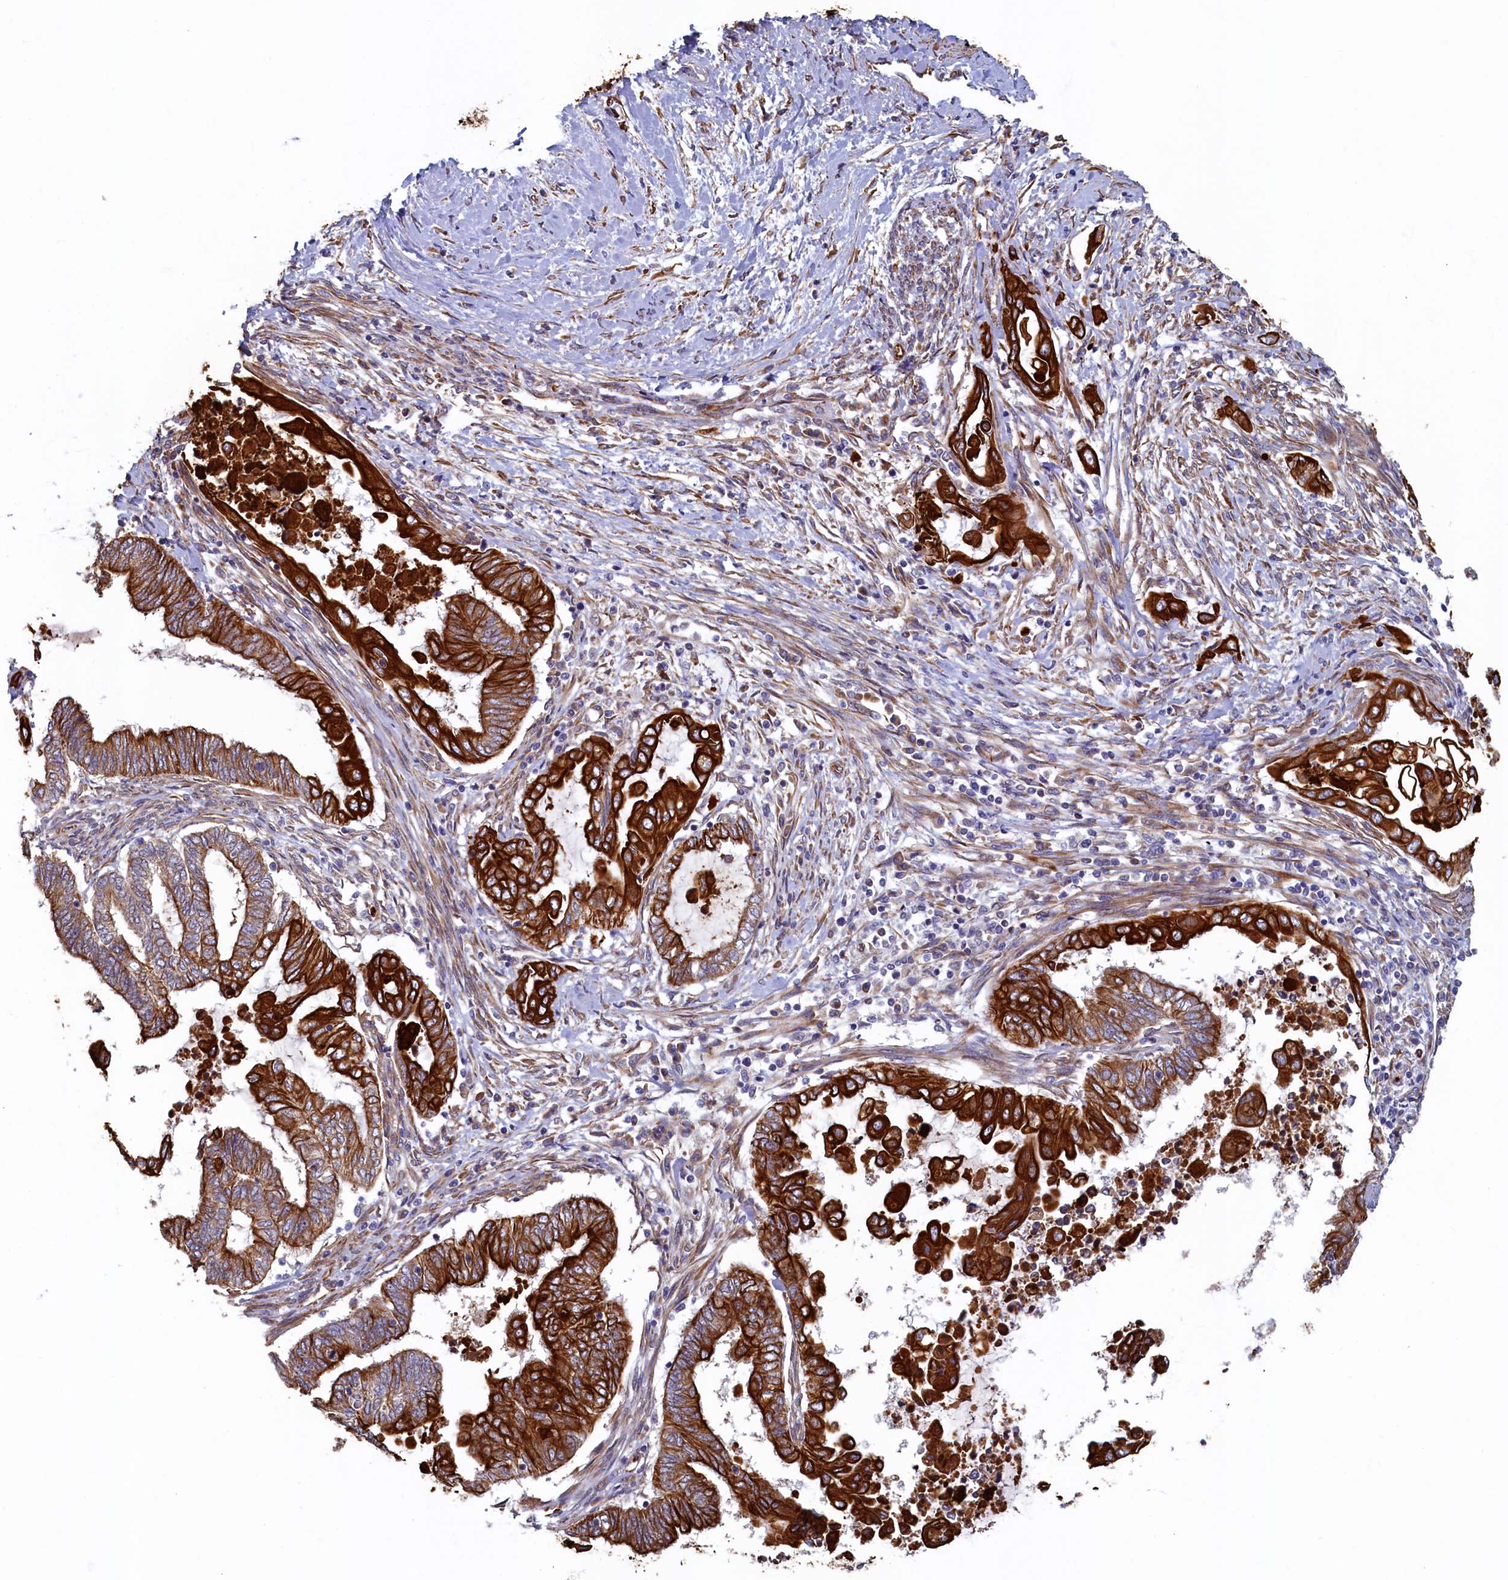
{"staining": {"intensity": "strong", "quantity": ">75%", "location": "cytoplasmic/membranous"}, "tissue": "endometrial cancer", "cell_type": "Tumor cells", "image_type": "cancer", "snomed": [{"axis": "morphology", "description": "Adenocarcinoma, NOS"}, {"axis": "topography", "description": "Uterus"}, {"axis": "topography", "description": "Endometrium"}], "caption": "Protein staining of adenocarcinoma (endometrial) tissue exhibits strong cytoplasmic/membranous positivity in approximately >75% of tumor cells.", "gene": "LRRC57", "patient": {"sex": "female", "age": 70}}